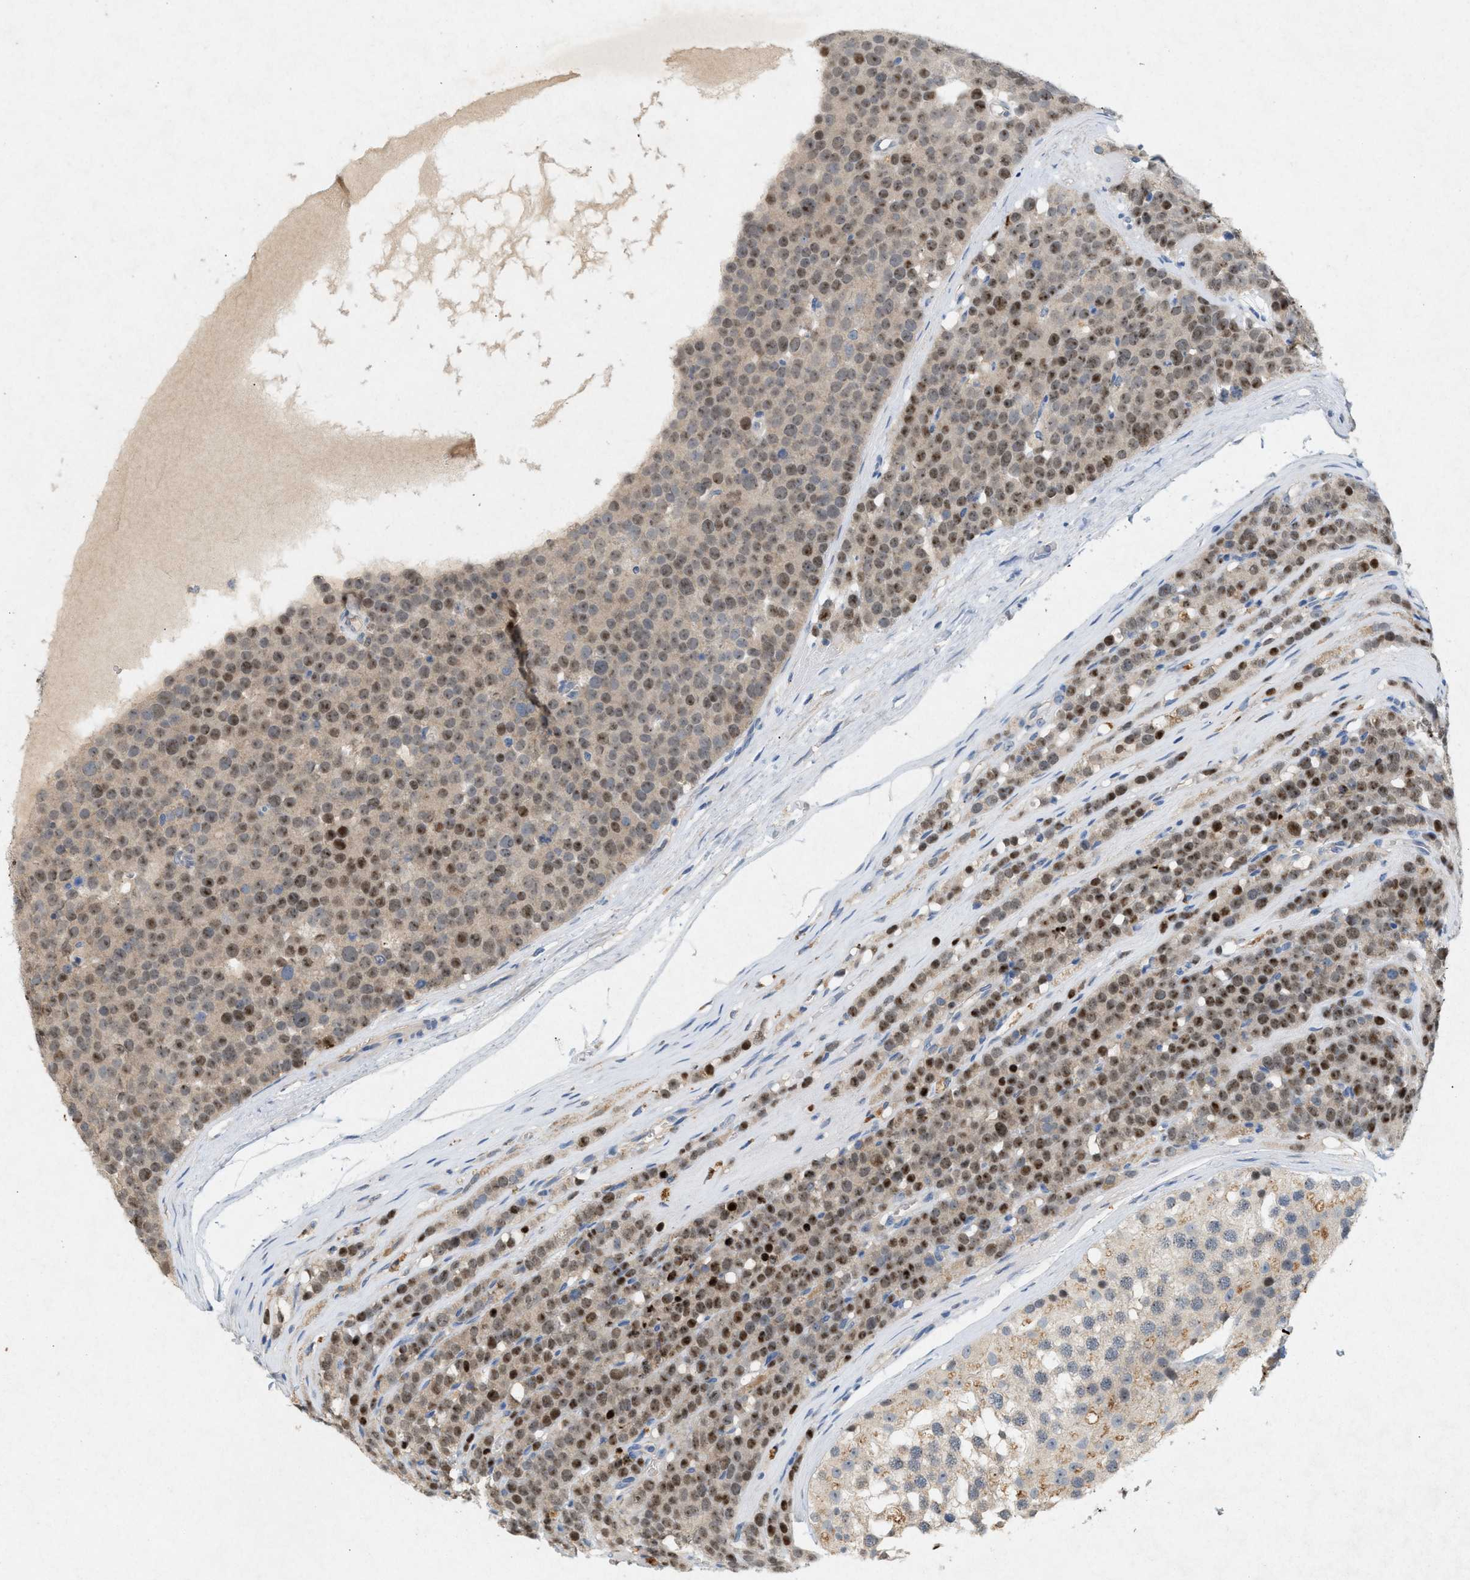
{"staining": {"intensity": "moderate", "quantity": ">75%", "location": "nuclear"}, "tissue": "testis cancer", "cell_type": "Tumor cells", "image_type": "cancer", "snomed": [{"axis": "morphology", "description": "Seminoma, NOS"}, {"axis": "topography", "description": "Testis"}], "caption": "Immunohistochemistry (IHC) of human testis cancer exhibits medium levels of moderate nuclear staining in approximately >75% of tumor cells. (DAB (3,3'-diaminobenzidine) IHC, brown staining for protein, blue staining for nuclei).", "gene": "DCAF7", "patient": {"sex": "male", "age": 71}}